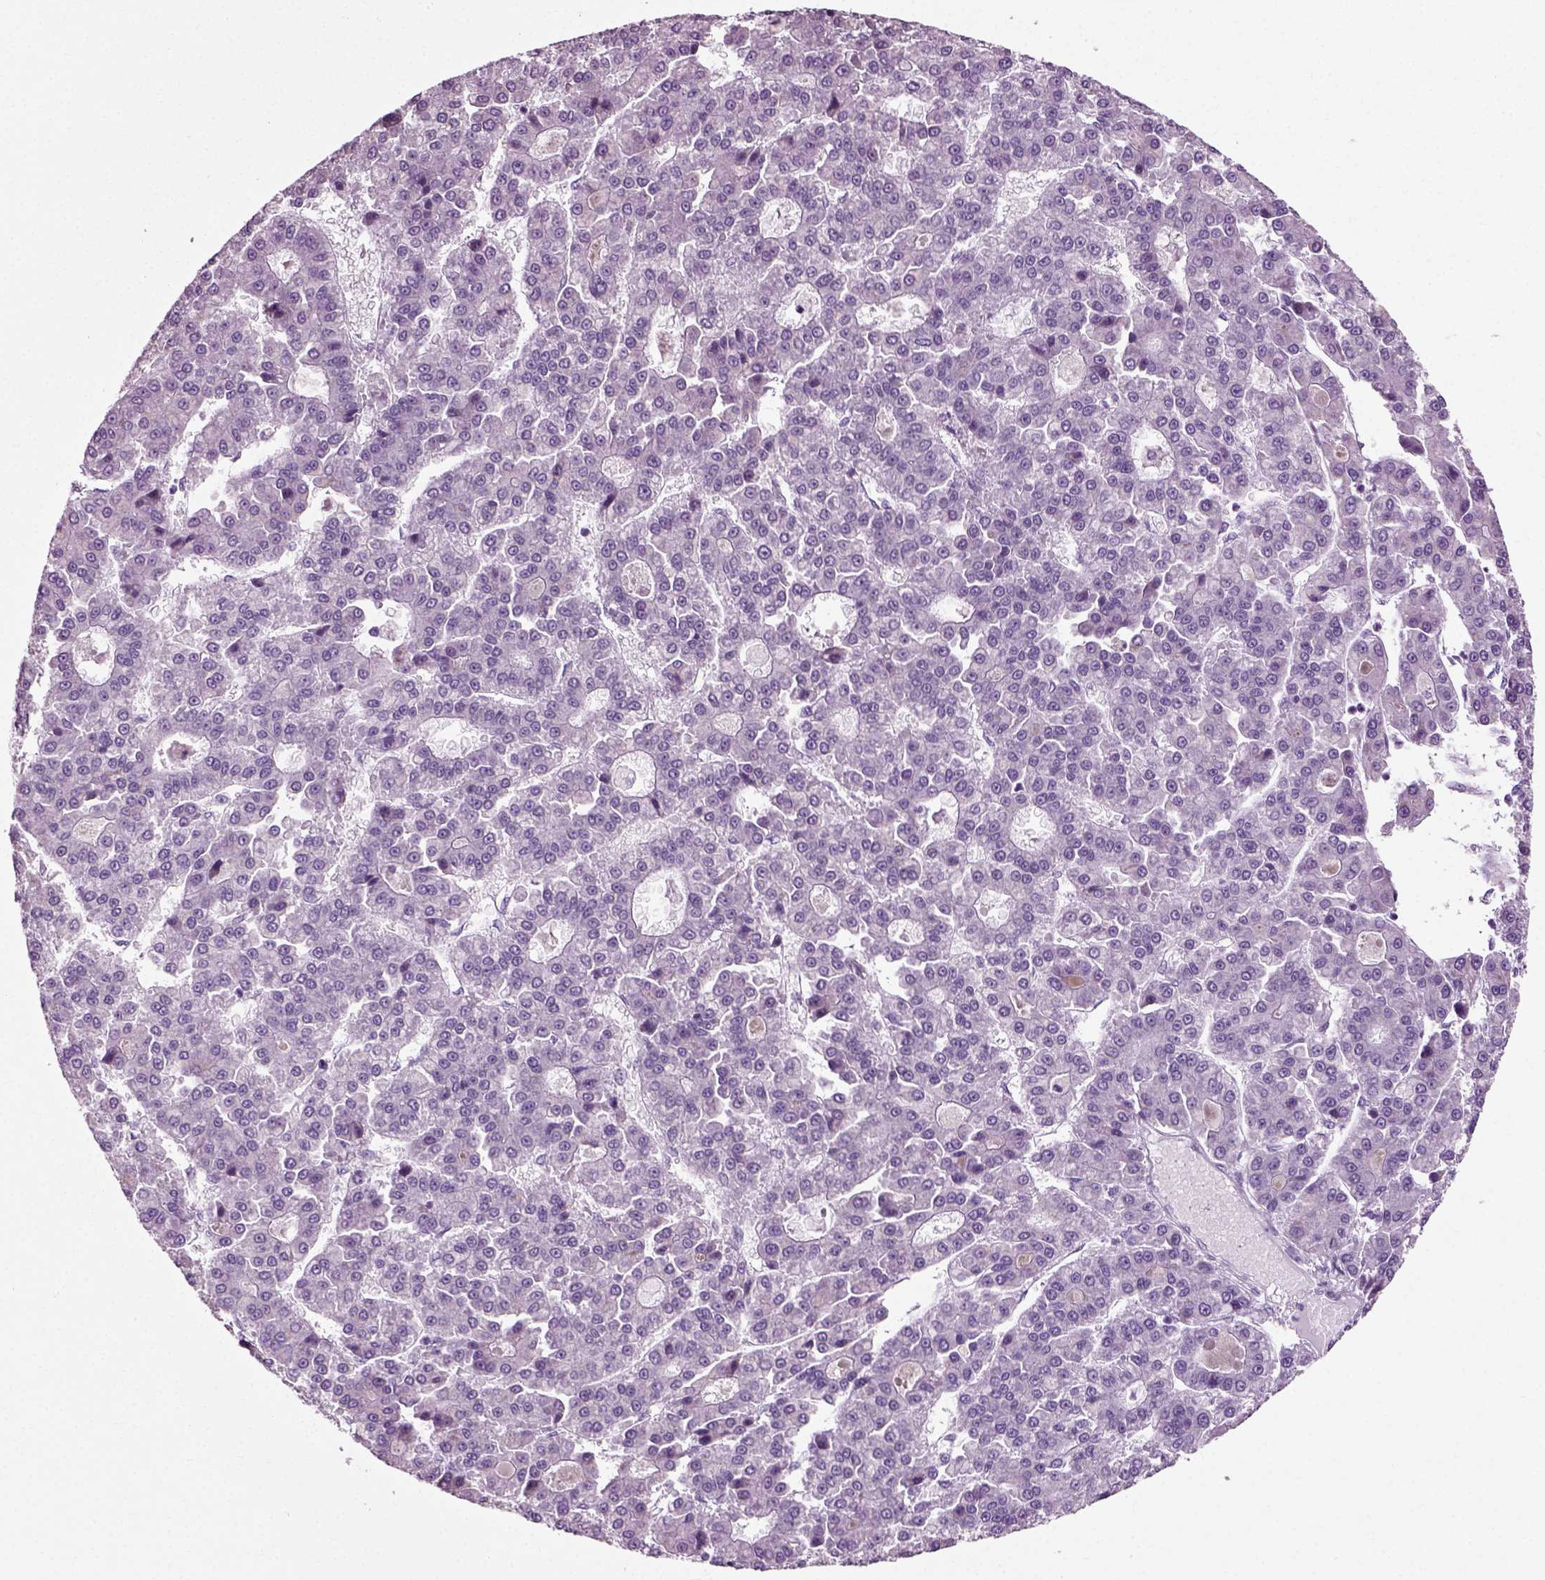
{"staining": {"intensity": "negative", "quantity": "none", "location": "none"}, "tissue": "liver cancer", "cell_type": "Tumor cells", "image_type": "cancer", "snomed": [{"axis": "morphology", "description": "Carcinoma, Hepatocellular, NOS"}, {"axis": "topography", "description": "Liver"}], "caption": "Photomicrograph shows no significant protein positivity in tumor cells of liver cancer.", "gene": "SLC26A8", "patient": {"sex": "male", "age": 70}}